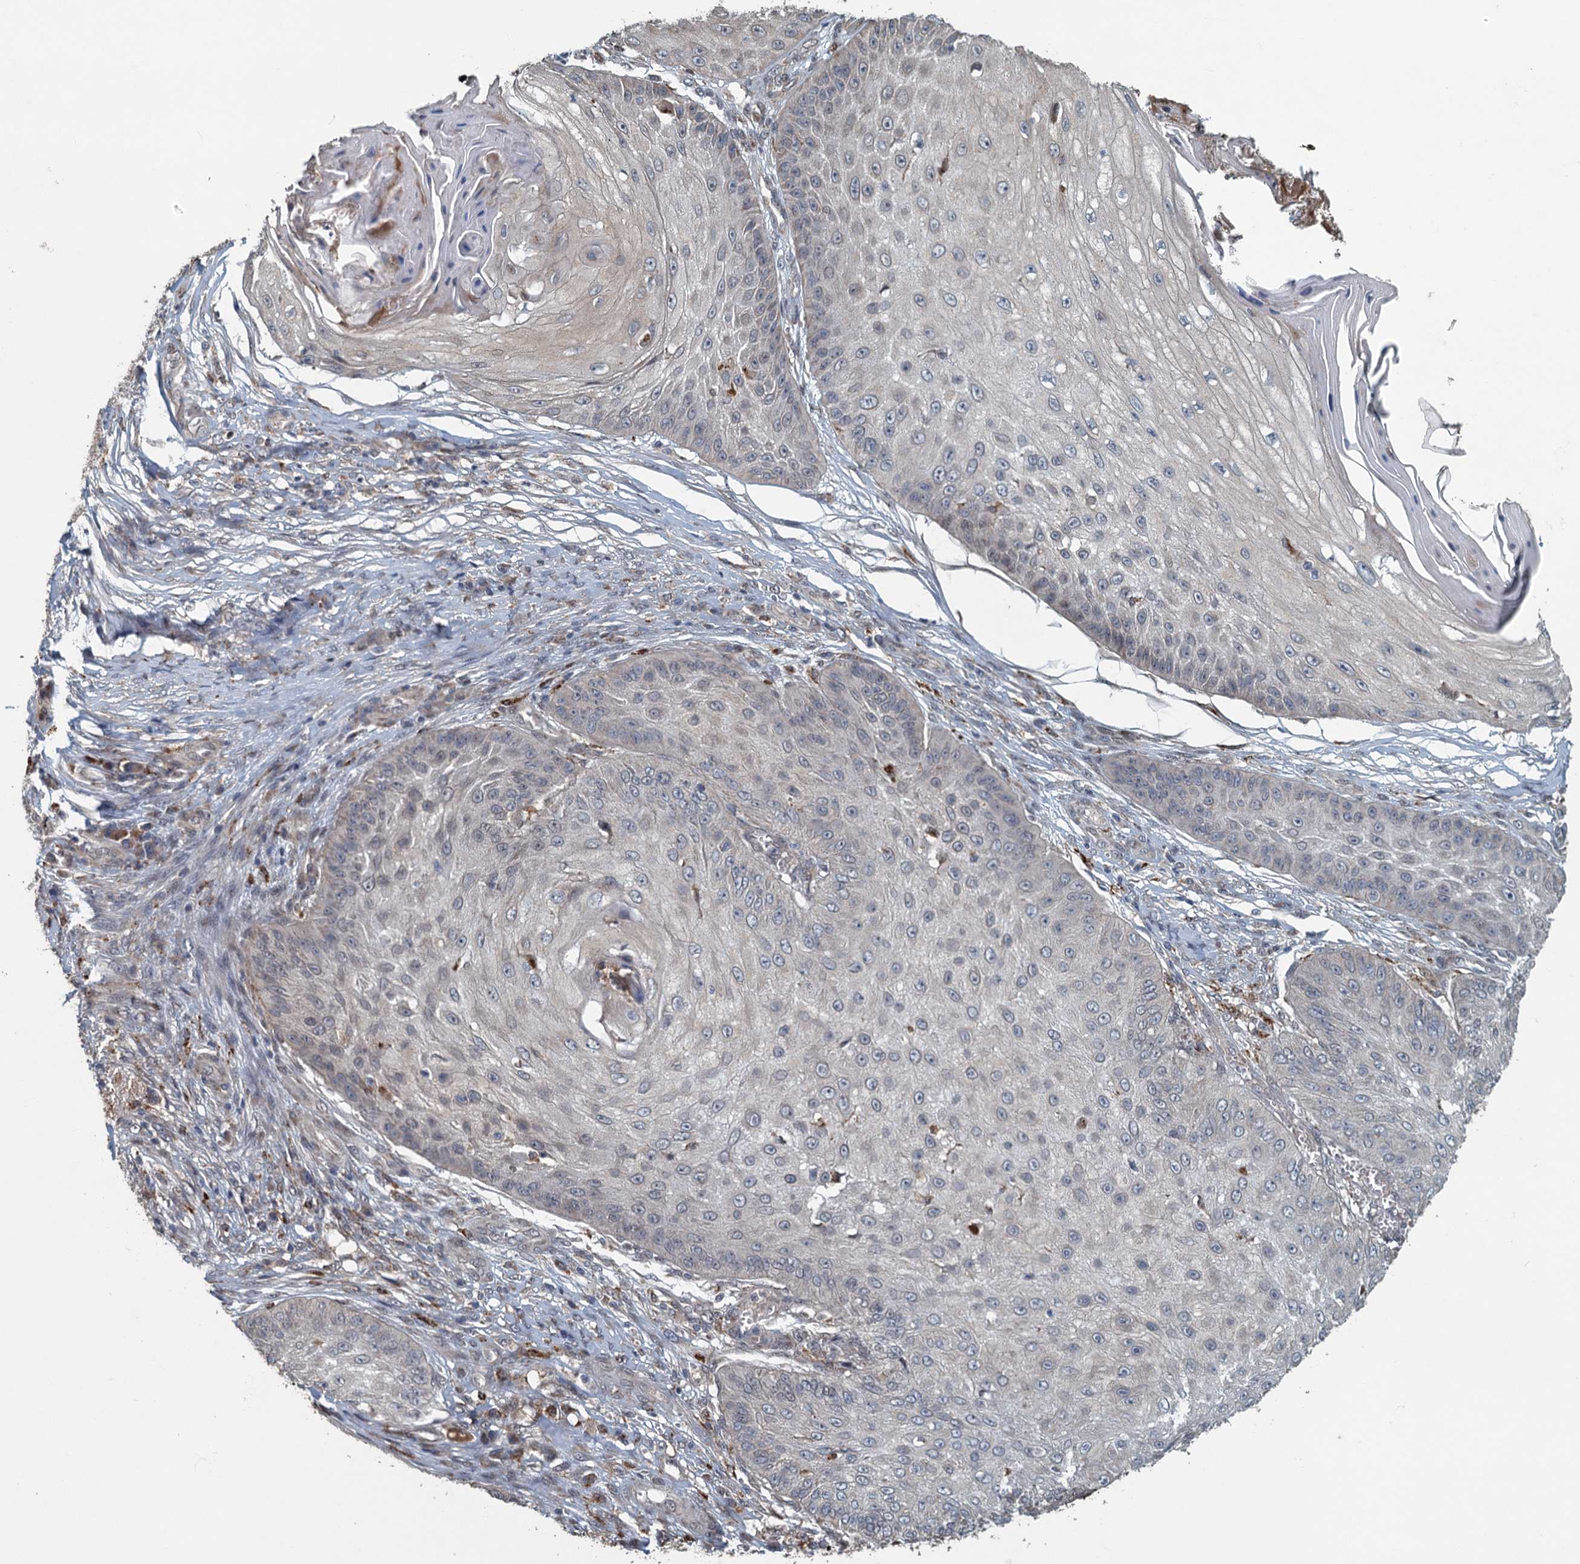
{"staining": {"intensity": "negative", "quantity": "none", "location": "none"}, "tissue": "skin cancer", "cell_type": "Tumor cells", "image_type": "cancer", "snomed": [{"axis": "morphology", "description": "Squamous cell carcinoma, NOS"}, {"axis": "topography", "description": "Skin"}], "caption": "Immunohistochemistry (IHC) image of neoplastic tissue: skin cancer (squamous cell carcinoma) stained with DAB (3,3'-diaminobenzidine) shows no significant protein expression in tumor cells.", "gene": "AGRN", "patient": {"sex": "male", "age": 70}}